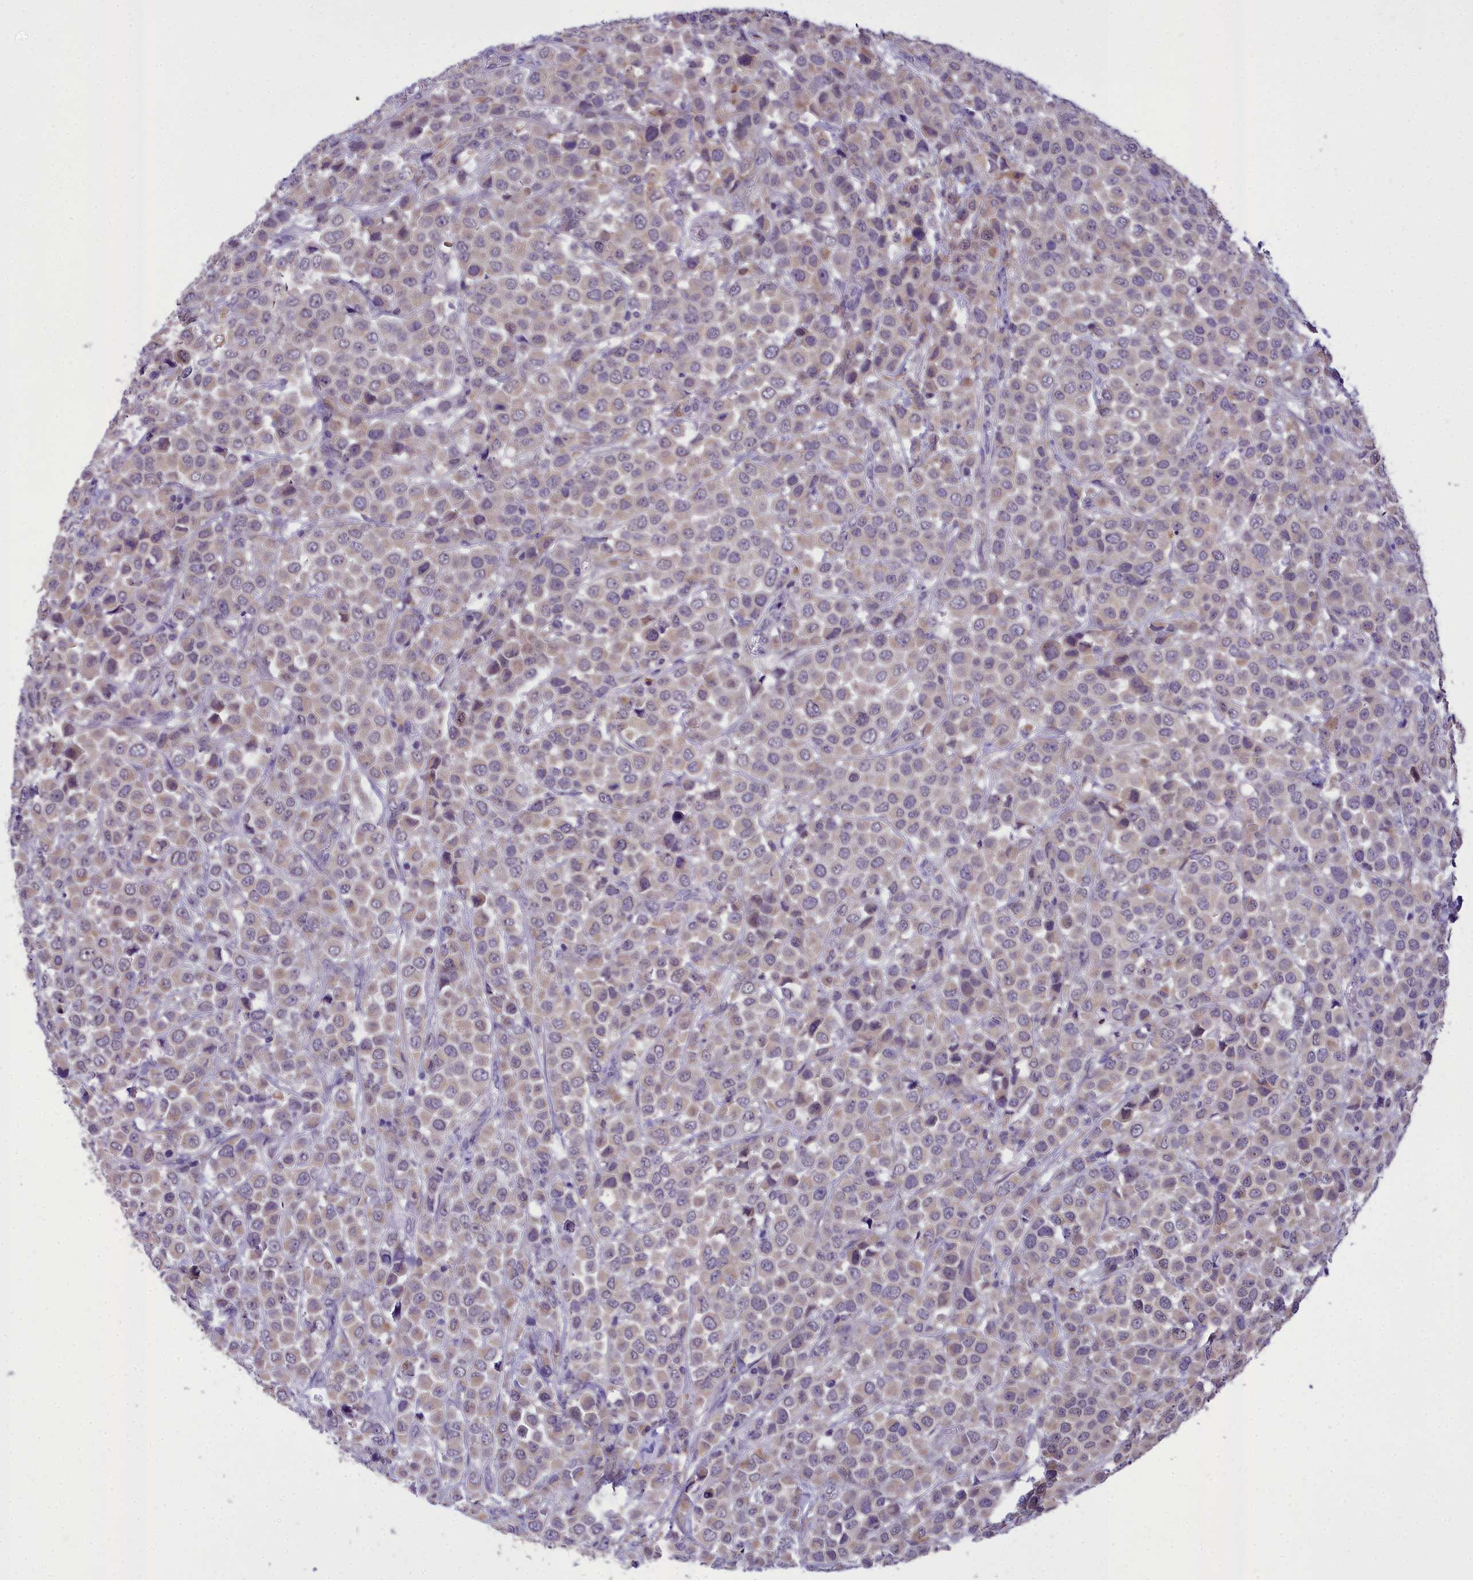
{"staining": {"intensity": "weak", "quantity": "<25%", "location": "cytoplasmic/membranous"}, "tissue": "breast cancer", "cell_type": "Tumor cells", "image_type": "cancer", "snomed": [{"axis": "morphology", "description": "Duct carcinoma"}, {"axis": "topography", "description": "Breast"}], "caption": "Protein analysis of breast cancer (invasive ductal carcinoma) exhibits no significant positivity in tumor cells.", "gene": "MIIP", "patient": {"sex": "female", "age": 61}}